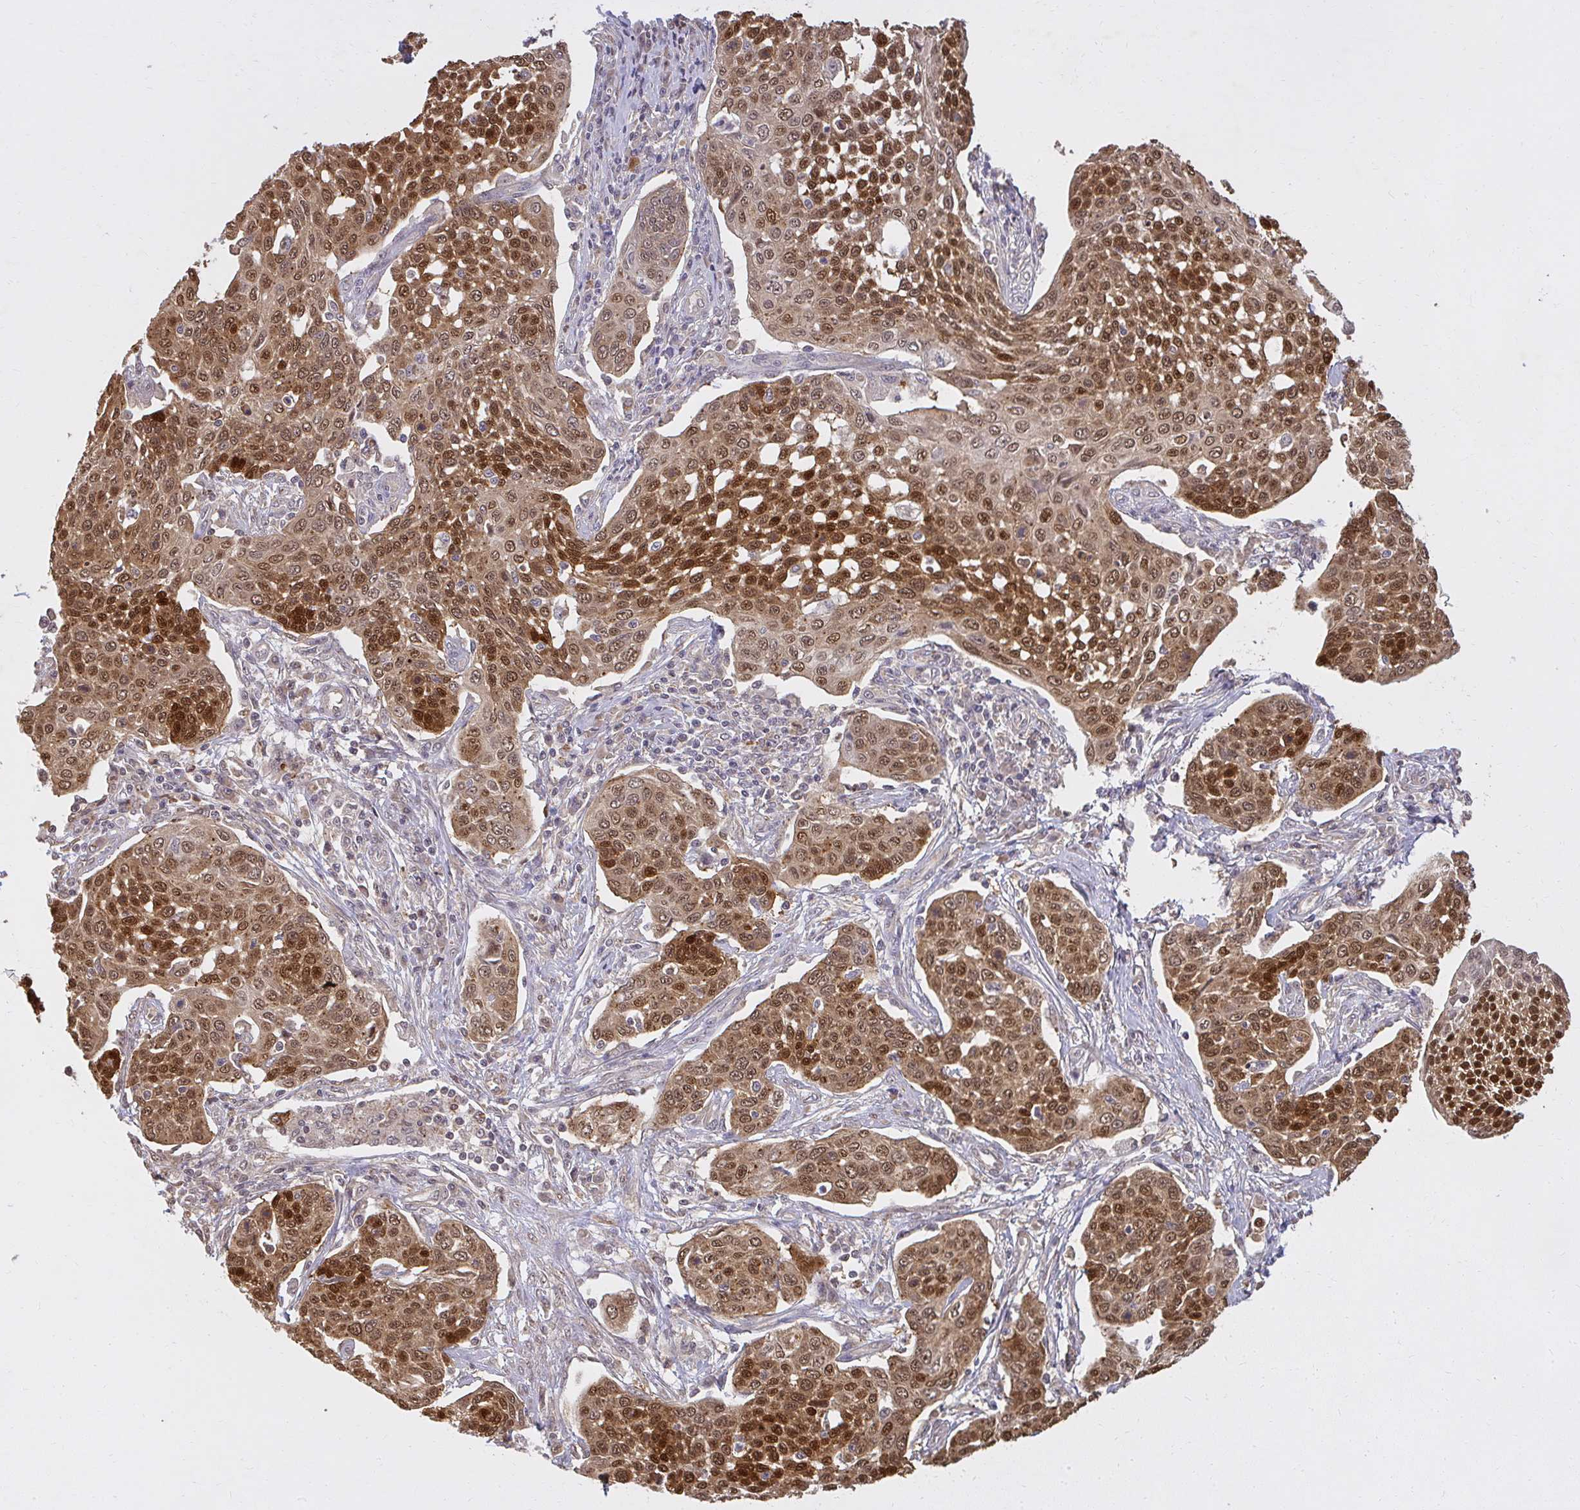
{"staining": {"intensity": "strong", "quantity": ">75%", "location": "nuclear"}, "tissue": "cervical cancer", "cell_type": "Tumor cells", "image_type": "cancer", "snomed": [{"axis": "morphology", "description": "Squamous cell carcinoma, NOS"}, {"axis": "topography", "description": "Cervix"}], "caption": "Immunohistochemical staining of cervical cancer (squamous cell carcinoma) demonstrates strong nuclear protein positivity in about >75% of tumor cells.", "gene": "LARS2", "patient": {"sex": "female", "age": 34}}